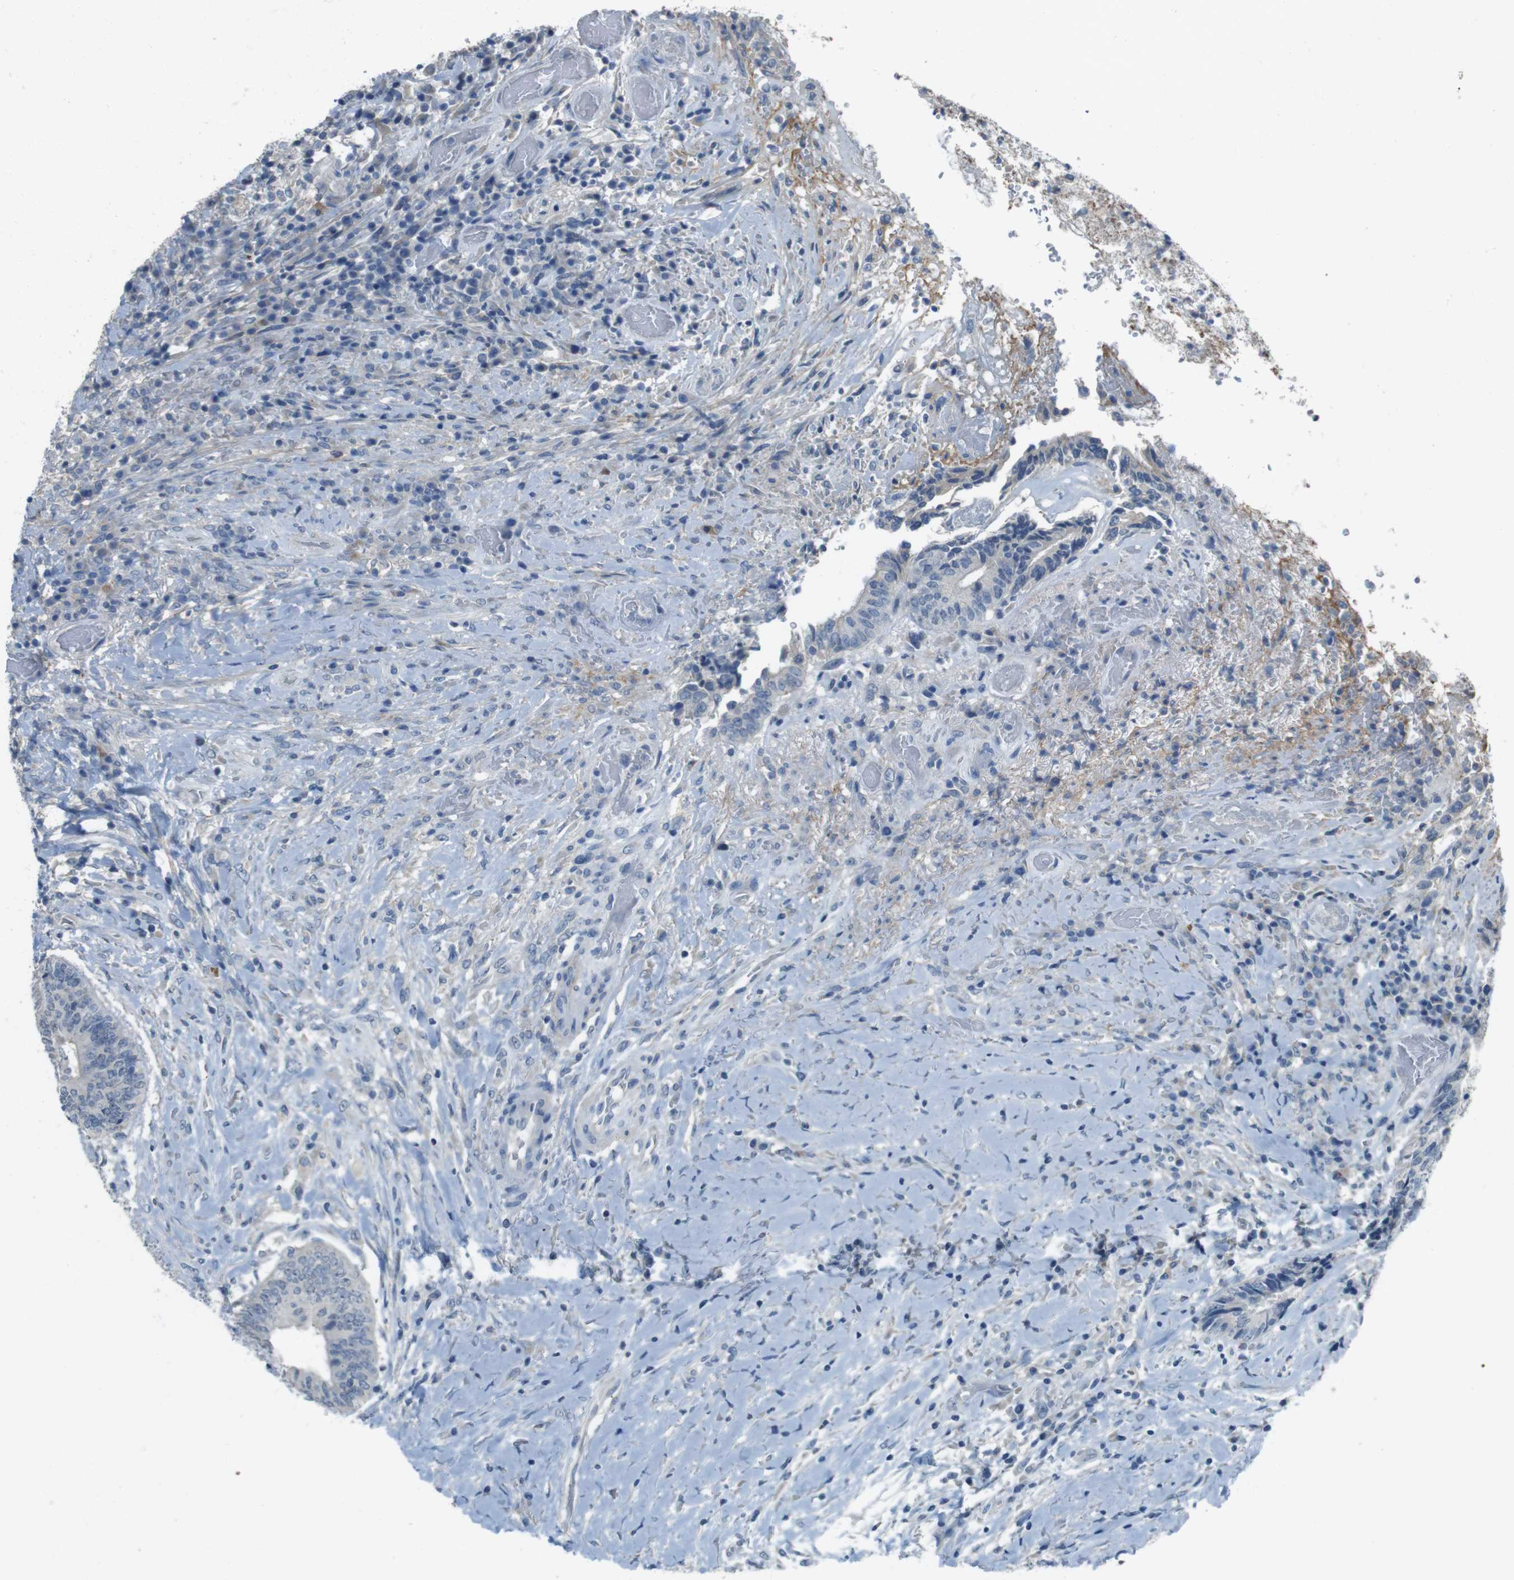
{"staining": {"intensity": "negative", "quantity": "none", "location": "none"}, "tissue": "colorectal cancer", "cell_type": "Tumor cells", "image_type": "cancer", "snomed": [{"axis": "morphology", "description": "Adenocarcinoma, NOS"}, {"axis": "topography", "description": "Rectum"}], "caption": "High power microscopy photomicrograph of an immunohistochemistry micrograph of colorectal adenocarcinoma, revealing no significant positivity in tumor cells.", "gene": "ENTPD7", "patient": {"sex": "male", "age": 63}}